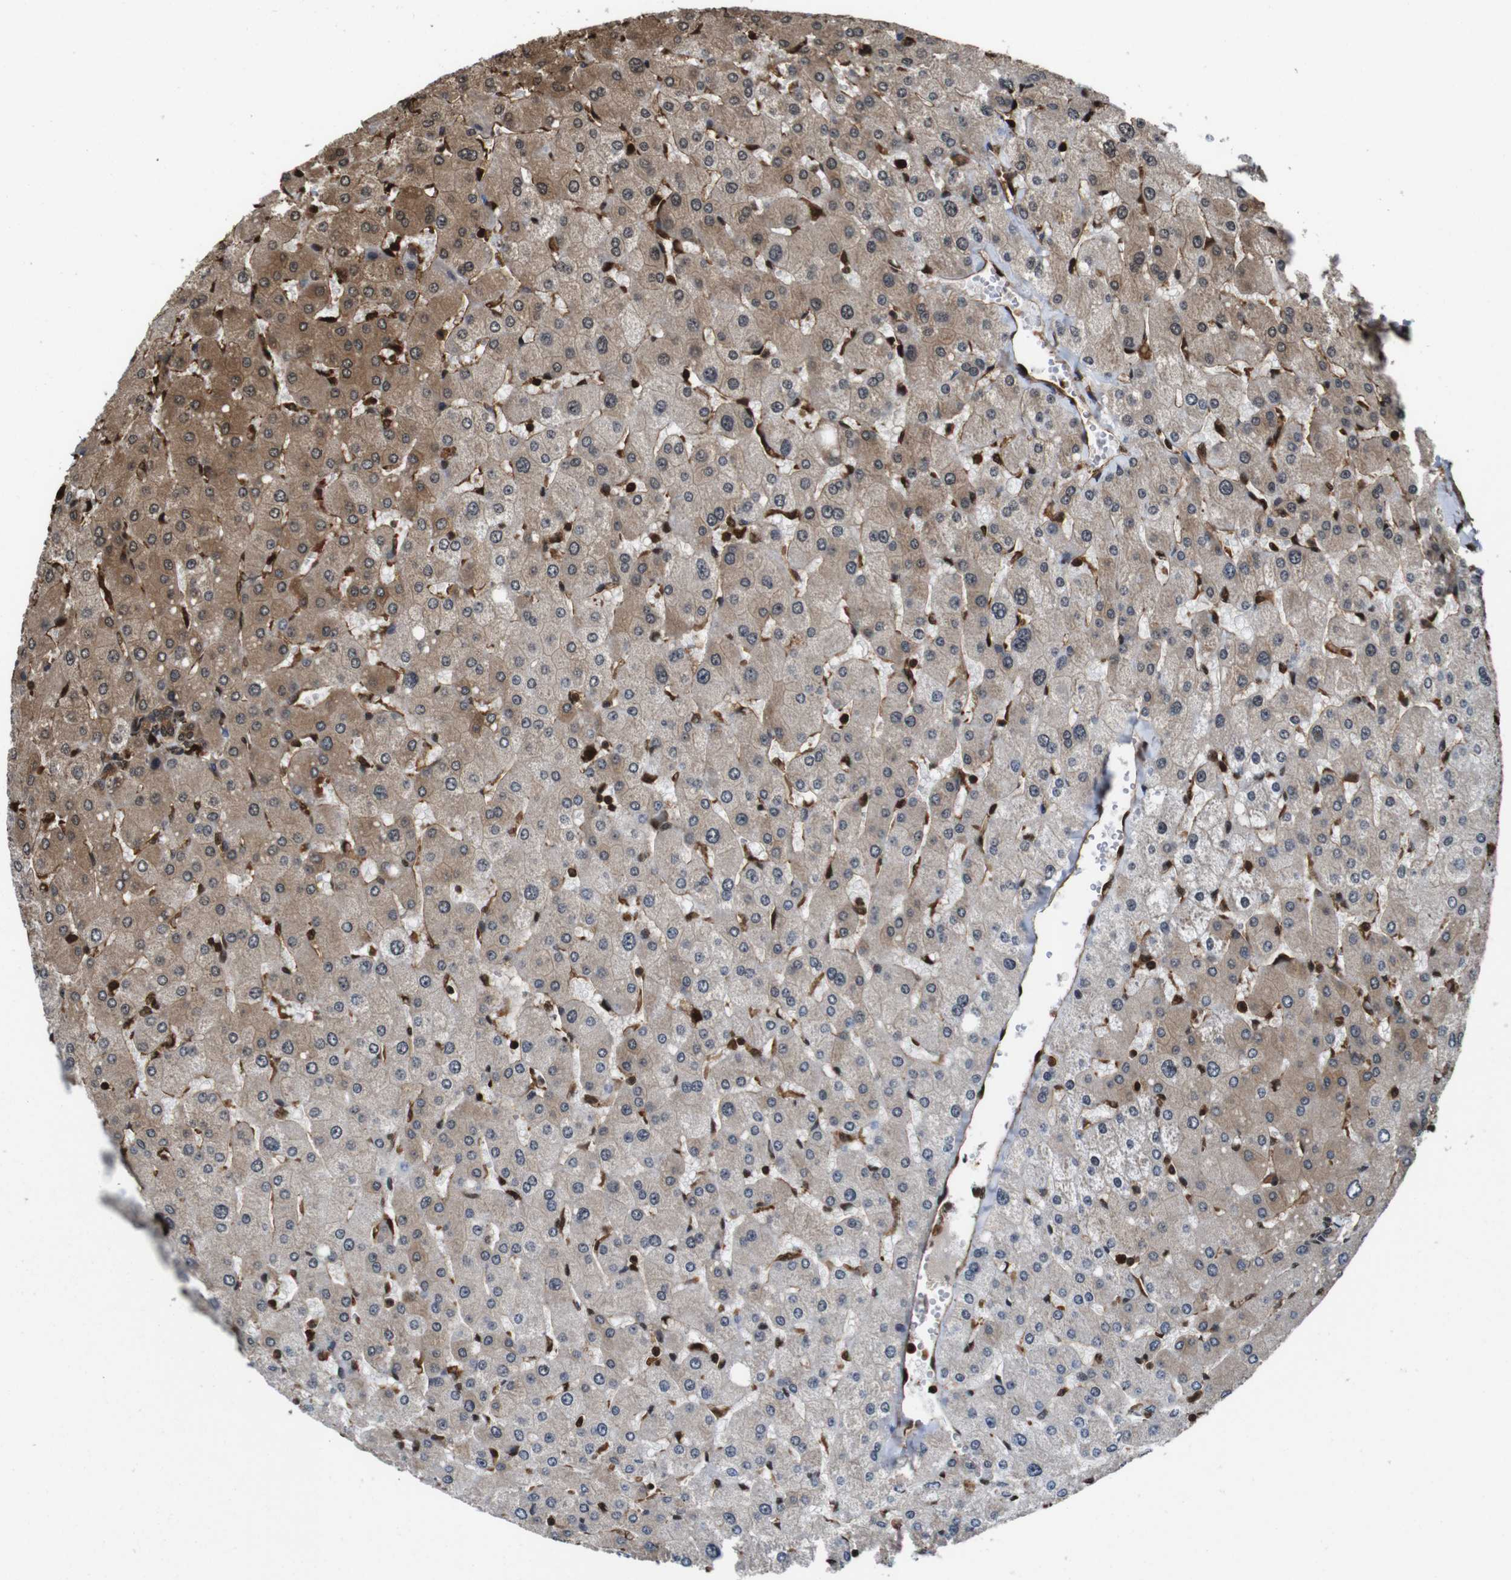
{"staining": {"intensity": "moderate", "quantity": ">75%", "location": "cytoplasmic/membranous"}, "tissue": "liver", "cell_type": "Cholangiocytes", "image_type": "normal", "snomed": [{"axis": "morphology", "description": "Normal tissue, NOS"}, {"axis": "topography", "description": "Liver"}], "caption": "DAB immunohistochemical staining of normal human liver shows moderate cytoplasmic/membranous protein staining in approximately >75% of cholangiocytes. The protein of interest is stained brown, and the nuclei are stained in blue (DAB (3,3'-diaminobenzidine) IHC with brightfield microscopy, high magnification).", "gene": "VCP", "patient": {"sex": "male", "age": 55}}